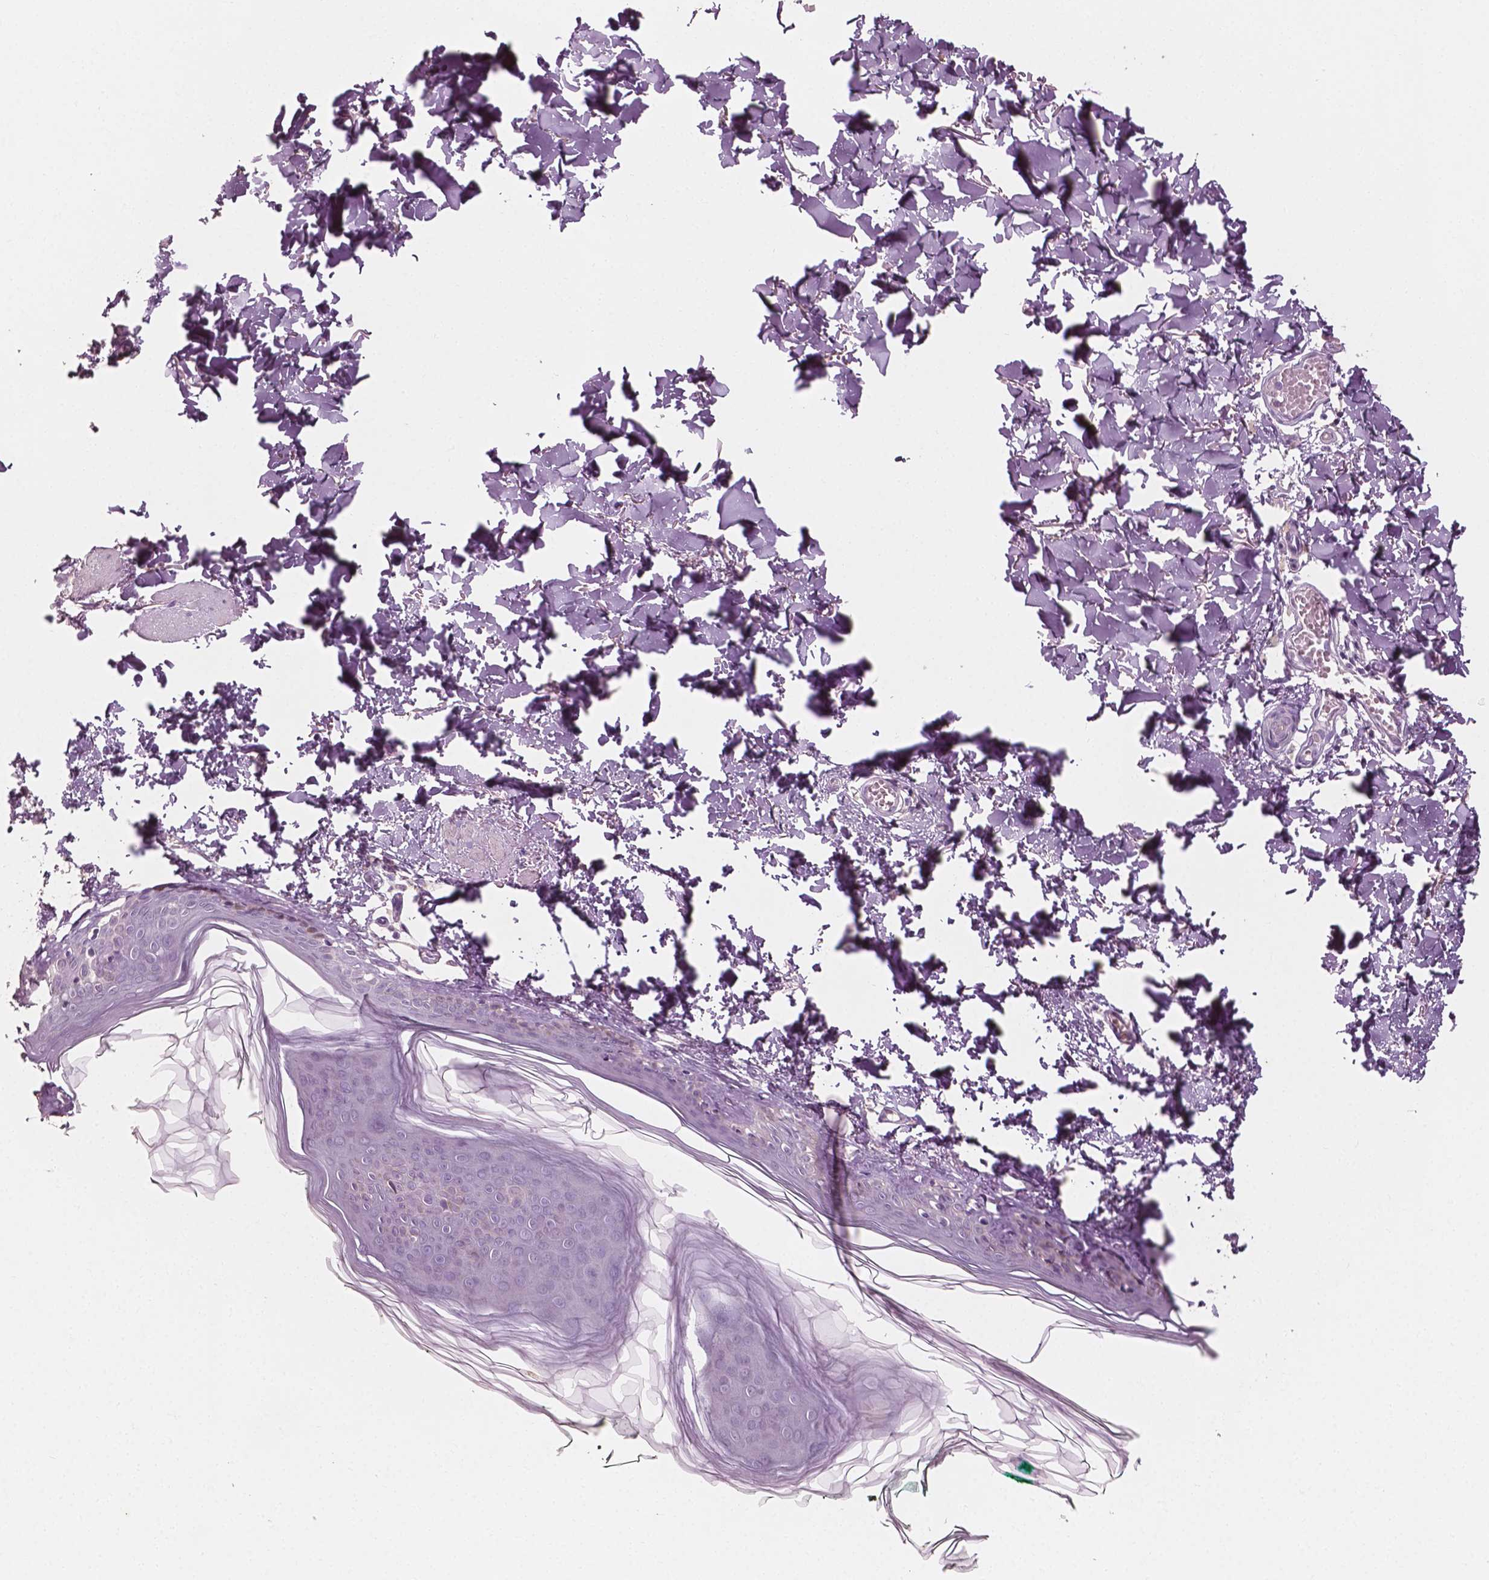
{"staining": {"intensity": "negative", "quantity": "none", "location": "none"}, "tissue": "skin", "cell_type": "Fibroblasts", "image_type": "normal", "snomed": [{"axis": "morphology", "description": "Normal tissue, NOS"}, {"axis": "topography", "description": "Skin"}, {"axis": "topography", "description": "Peripheral nerve tissue"}], "caption": "This micrograph is of unremarkable skin stained with immunohistochemistry to label a protein in brown with the nuclei are counter-stained blue. There is no positivity in fibroblasts. (Stains: DAB (3,3'-diaminobenzidine) immunohistochemistry (IHC) with hematoxylin counter stain, Microscopy: brightfield microscopy at high magnification).", "gene": "PLA2R1", "patient": {"sex": "female", "age": 45}}